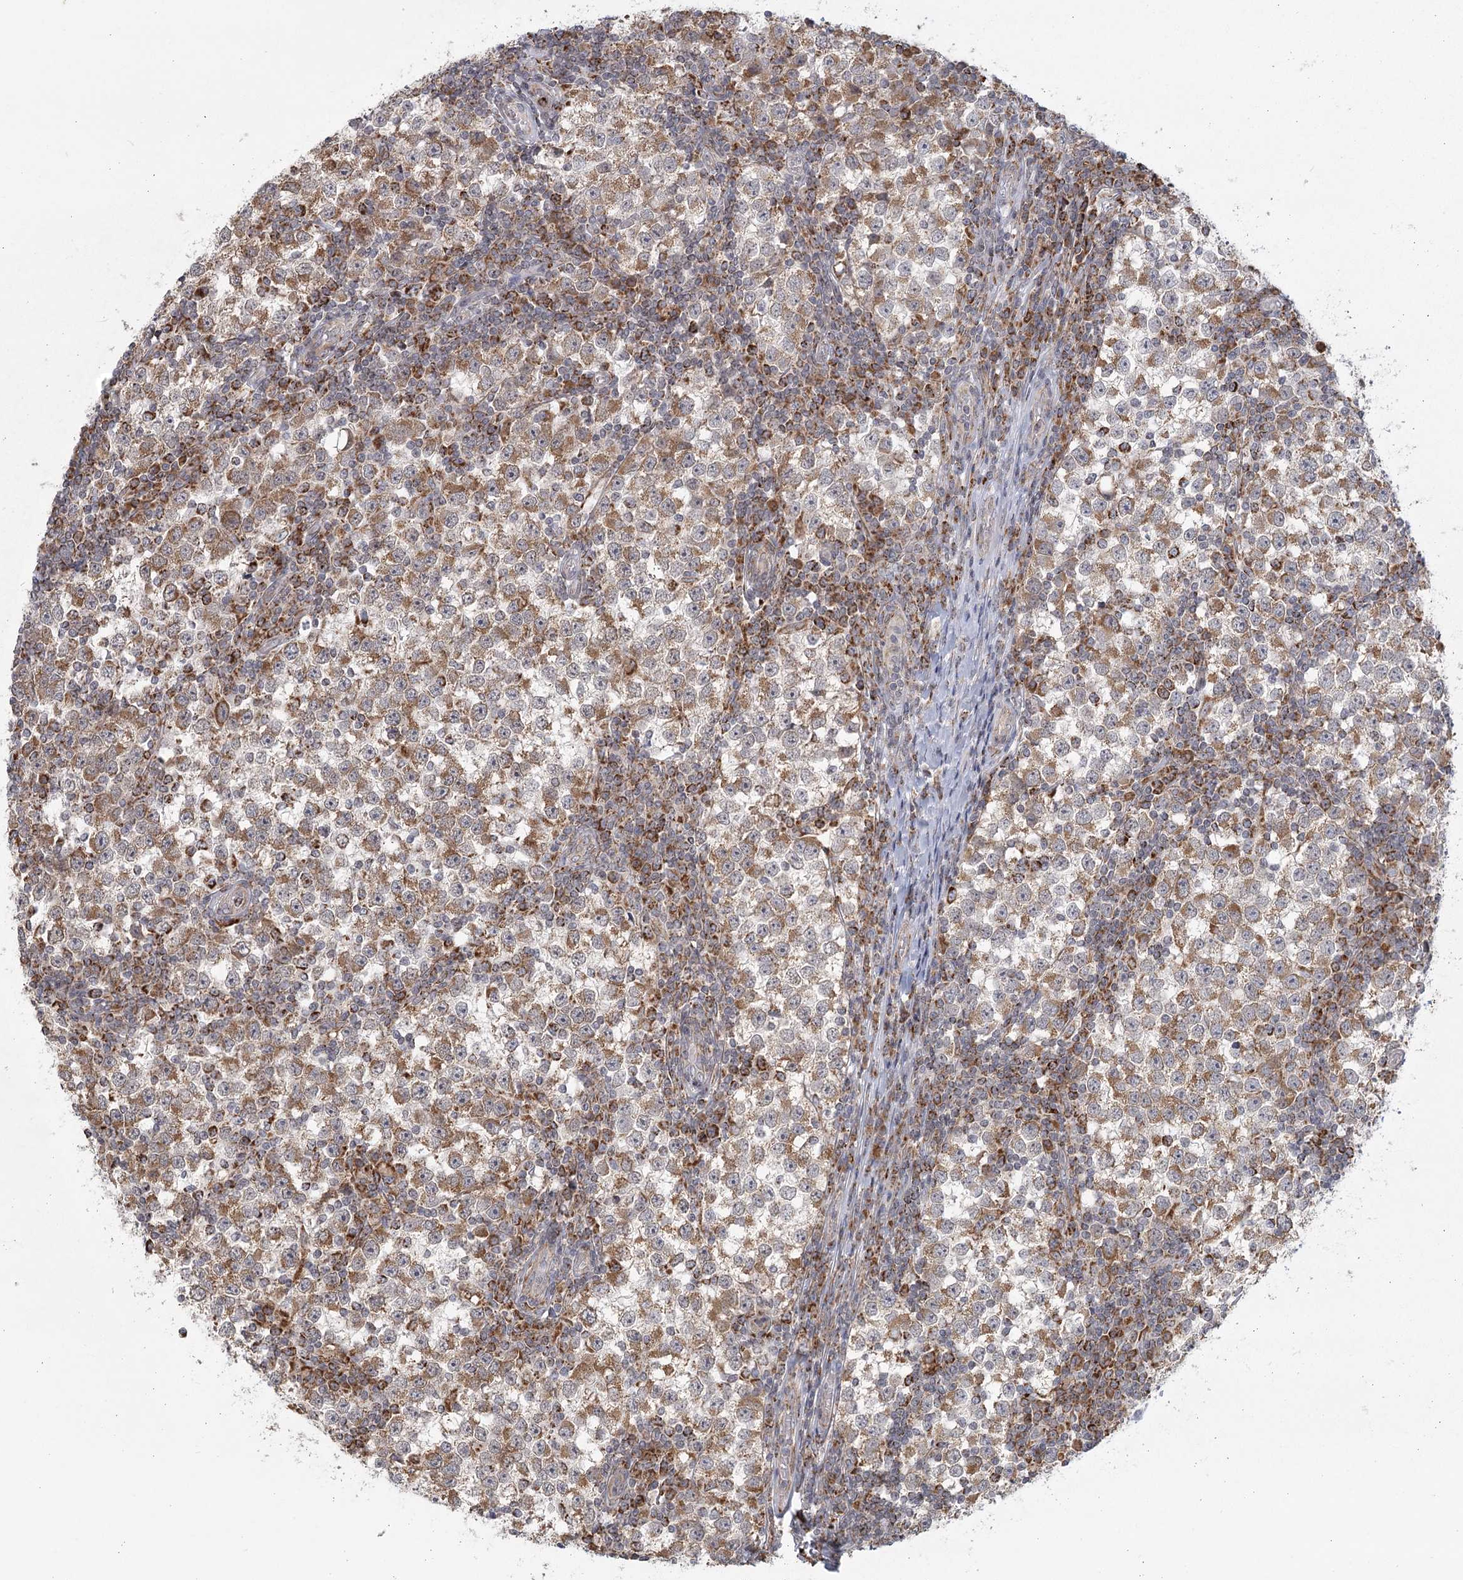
{"staining": {"intensity": "moderate", "quantity": ">75%", "location": "cytoplasmic/membranous"}, "tissue": "testis cancer", "cell_type": "Tumor cells", "image_type": "cancer", "snomed": [{"axis": "morphology", "description": "Seminoma, NOS"}, {"axis": "topography", "description": "Testis"}], "caption": "Testis seminoma was stained to show a protein in brown. There is medium levels of moderate cytoplasmic/membranous positivity in approximately >75% of tumor cells.", "gene": "LACTB", "patient": {"sex": "male", "age": 65}}